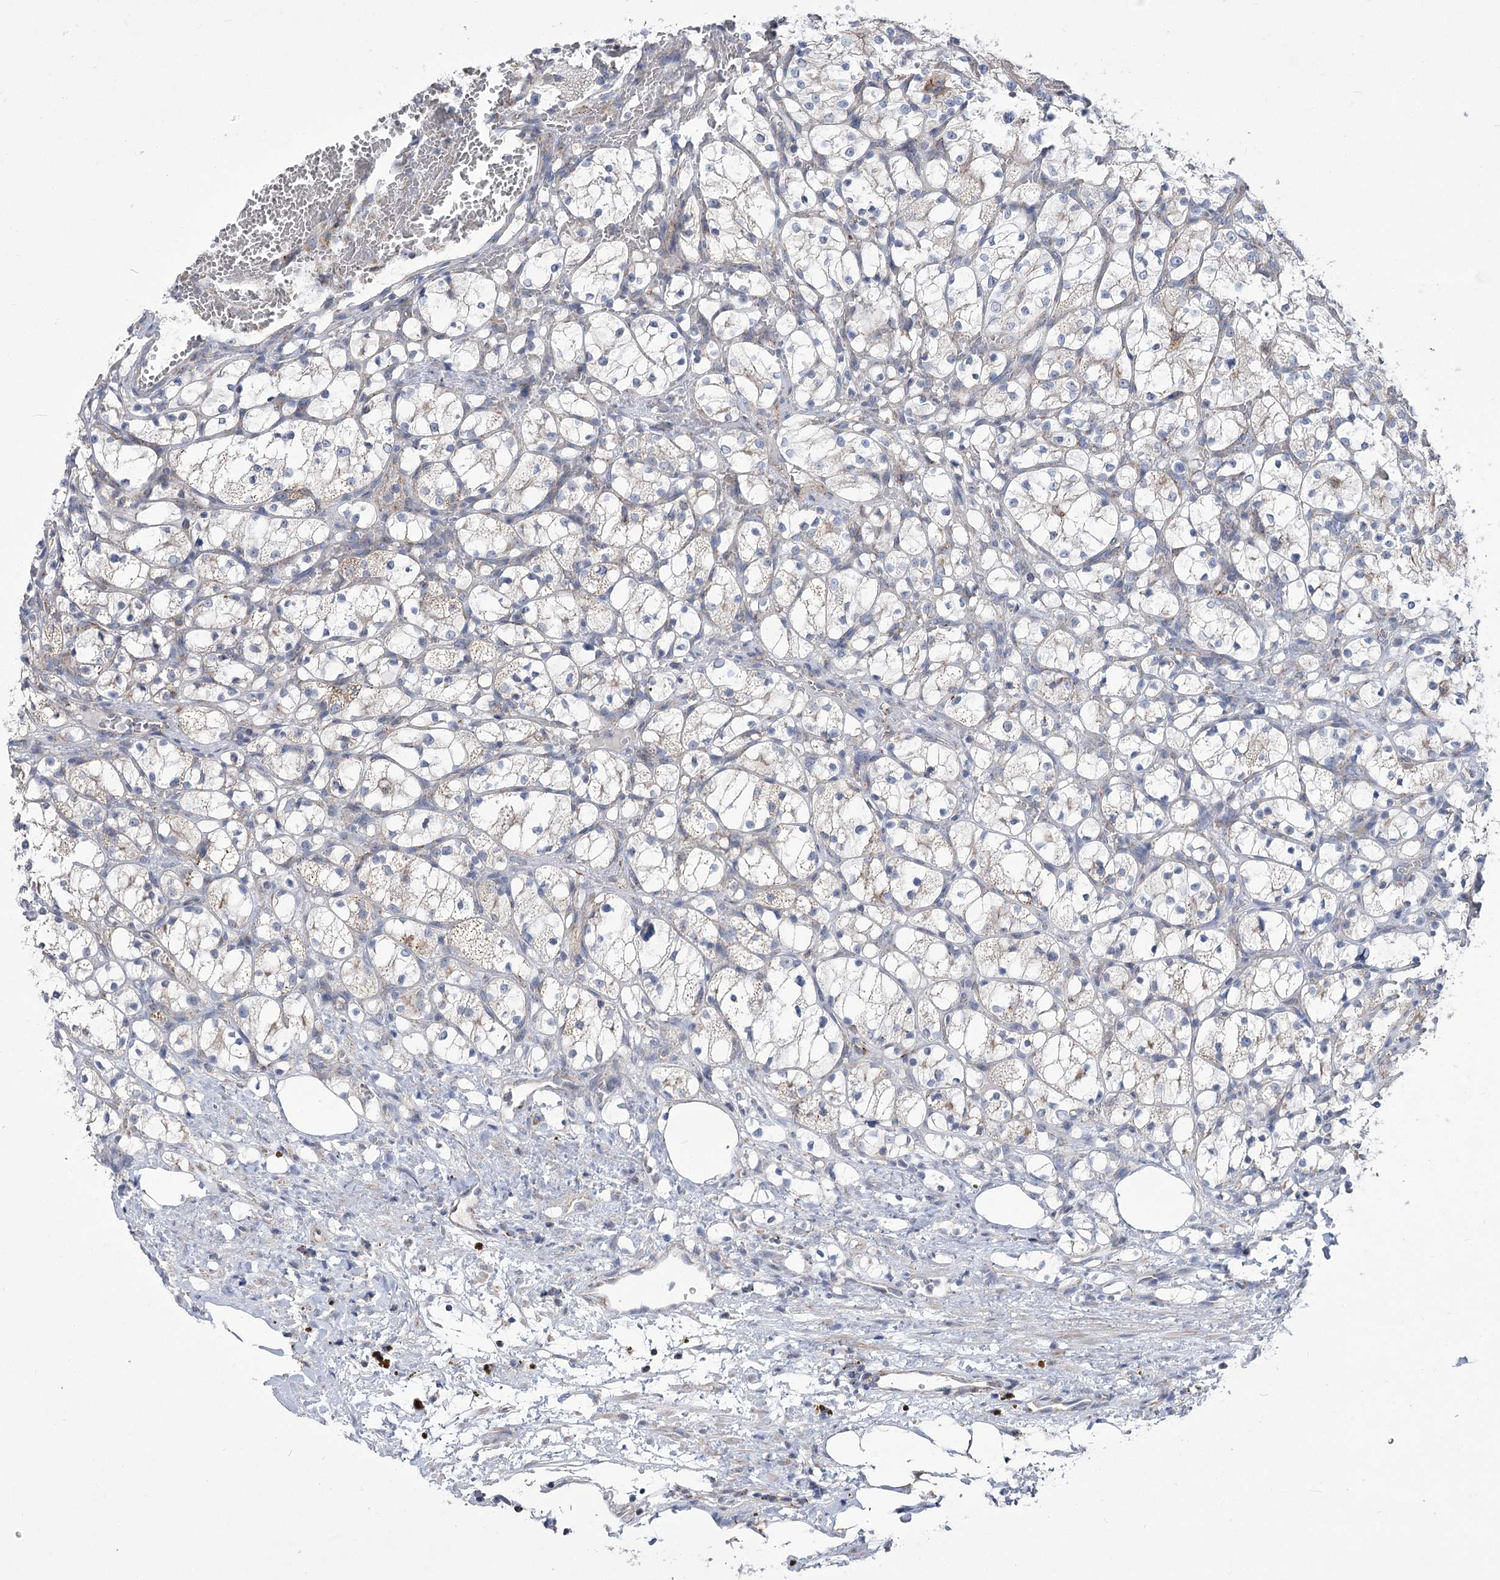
{"staining": {"intensity": "weak", "quantity": "<25%", "location": "cytoplasmic/membranous"}, "tissue": "renal cancer", "cell_type": "Tumor cells", "image_type": "cancer", "snomed": [{"axis": "morphology", "description": "Adenocarcinoma, NOS"}, {"axis": "topography", "description": "Kidney"}], "caption": "There is no significant expression in tumor cells of renal adenocarcinoma.", "gene": "PDHB", "patient": {"sex": "female", "age": 69}}